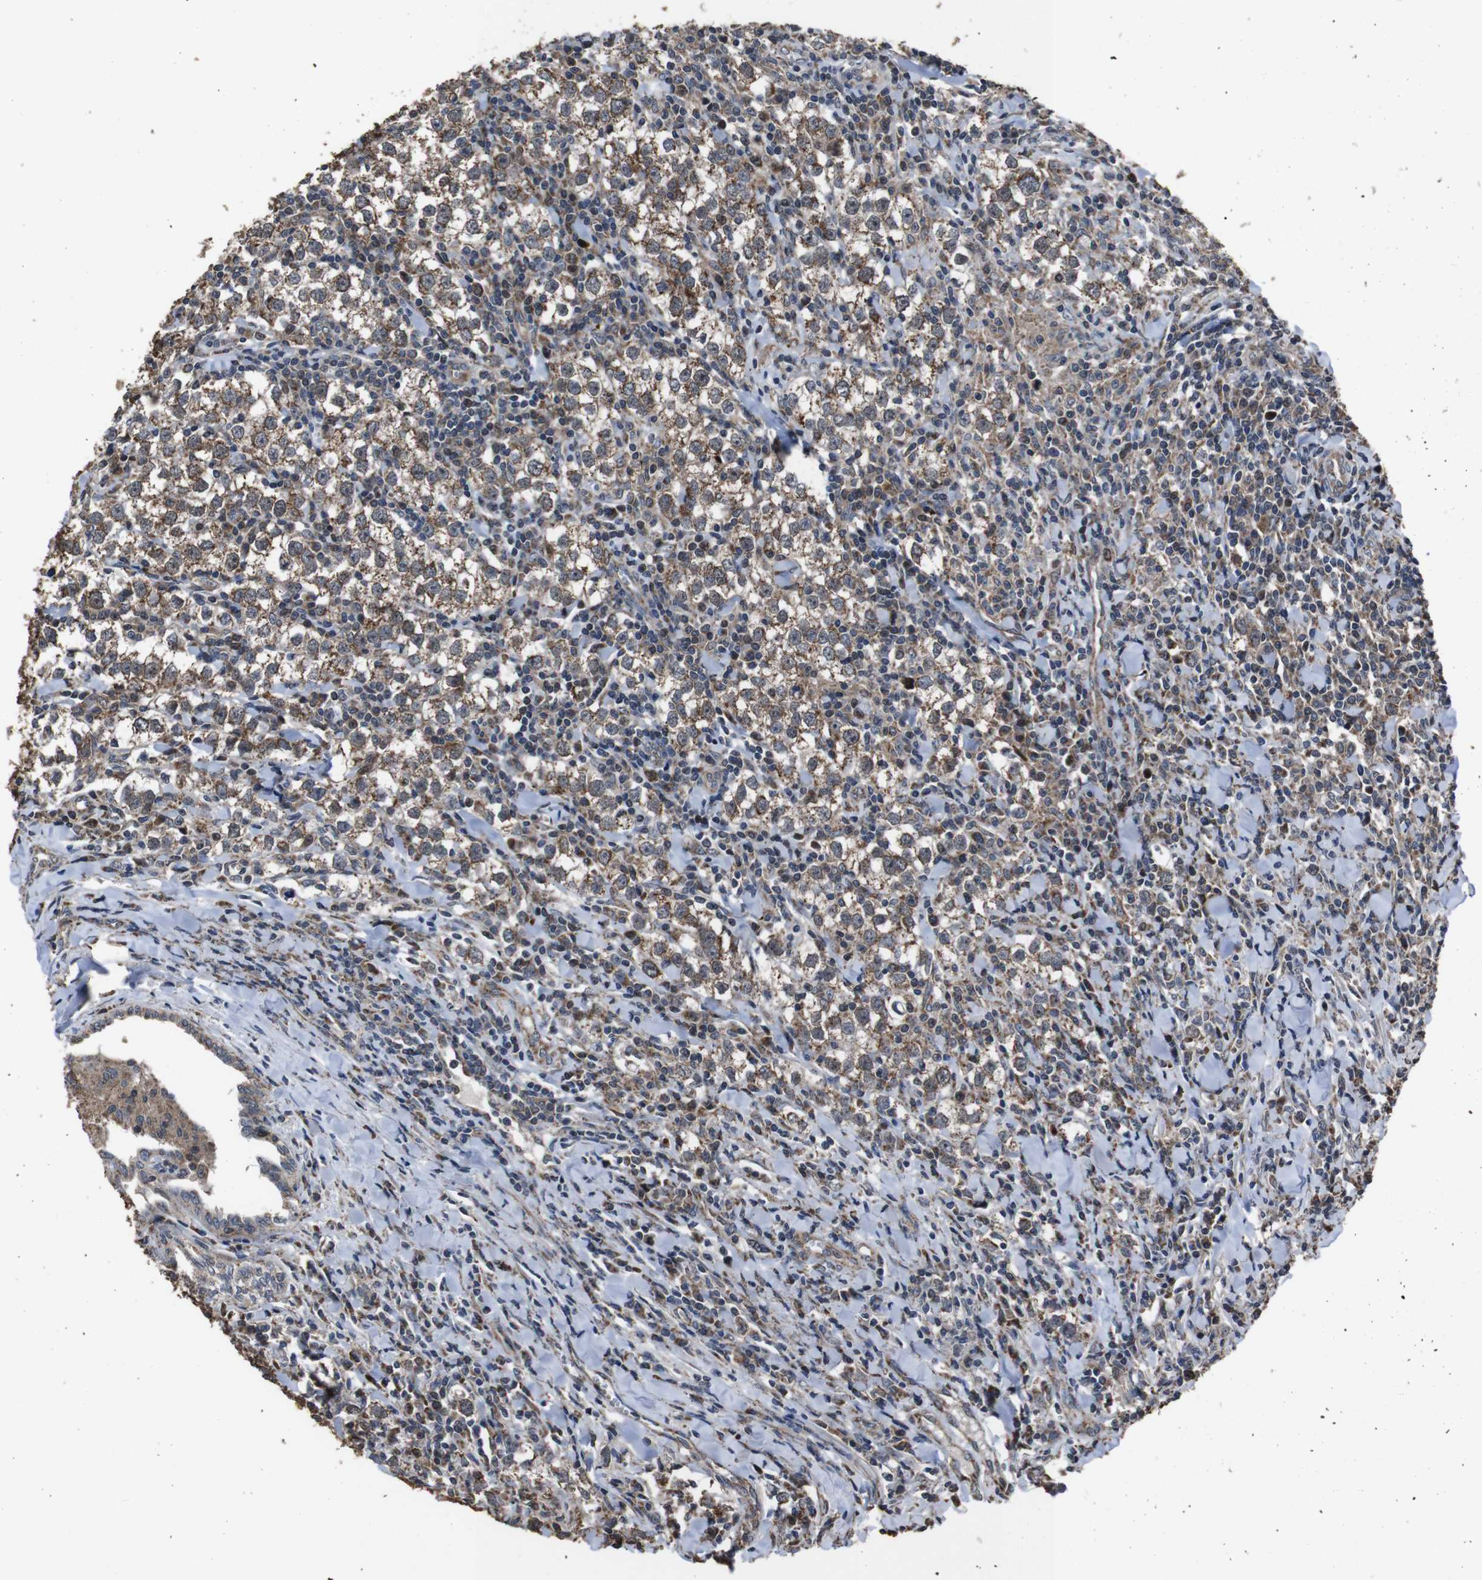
{"staining": {"intensity": "moderate", "quantity": ">75%", "location": "cytoplasmic/membranous,nuclear"}, "tissue": "testis cancer", "cell_type": "Tumor cells", "image_type": "cancer", "snomed": [{"axis": "morphology", "description": "Seminoma, NOS"}, {"axis": "morphology", "description": "Carcinoma, Embryonal, NOS"}, {"axis": "topography", "description": "Testis"}], "caption": "There is medium levels of moderate cytoplasmic/membranous and nuclear expression in tumor cells of seminoma (testis), as demonstrated by immunohistochemical staining (brown color).", "gene": "SNN", "patient": {"sex": "male", "age": 36}}